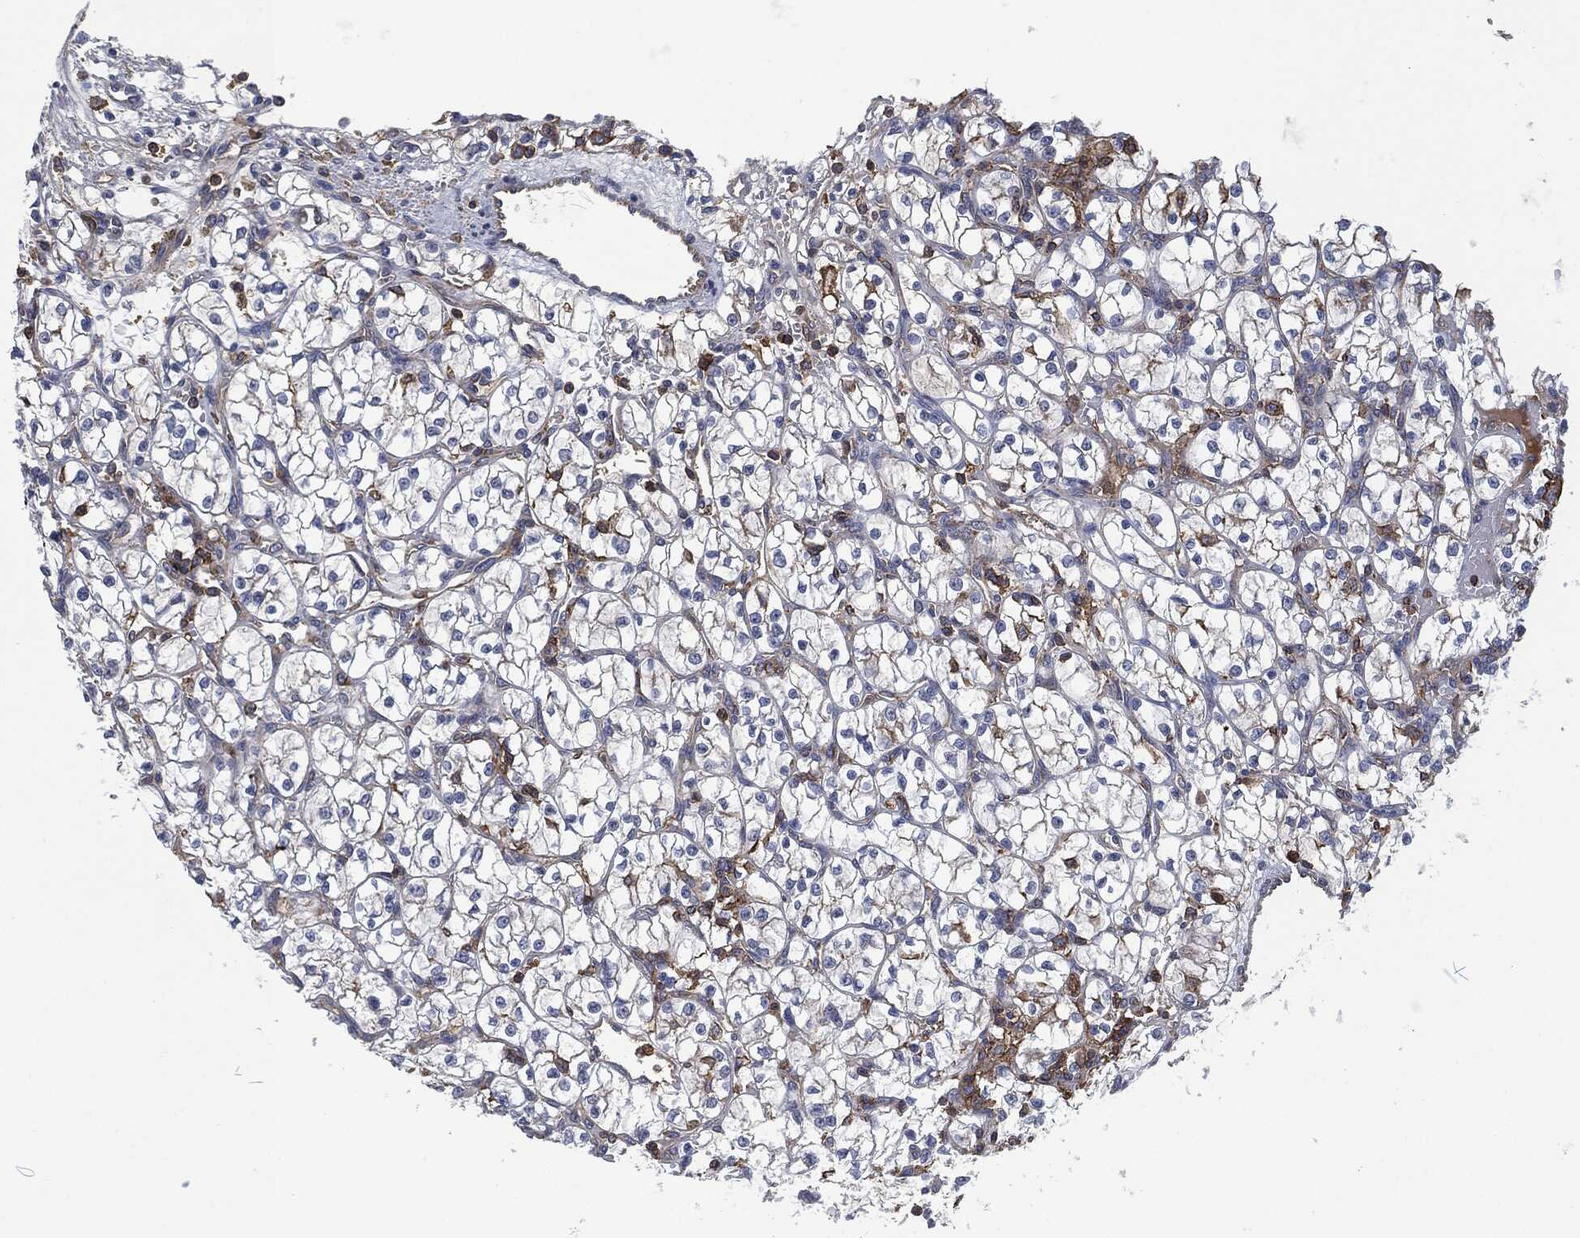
{"staining": {"intensity": "moderate", "quantity": "<25%", "location": "cytoplasmic/membranous"}, "tissue": "renal cancer", "cell_type": "Tumor cells", "image_type": "cancer", "snomed": [{"axis": "morphology", "description": "Adenocarcinoma, NOS"}, {"axis": "topography", "description": "Kidney"}], "caption": "This micrograph demonstrates adenocarcinoma (renal) stained with immunohistochemistry to label a protein in brown. The cytoplasmic/membranous of tumor cells show moderate positivity for the protein. Nuclei are counter-stained blue.", "gene": "LGALS9", "patient": {"sex": "female", "age": 64}}